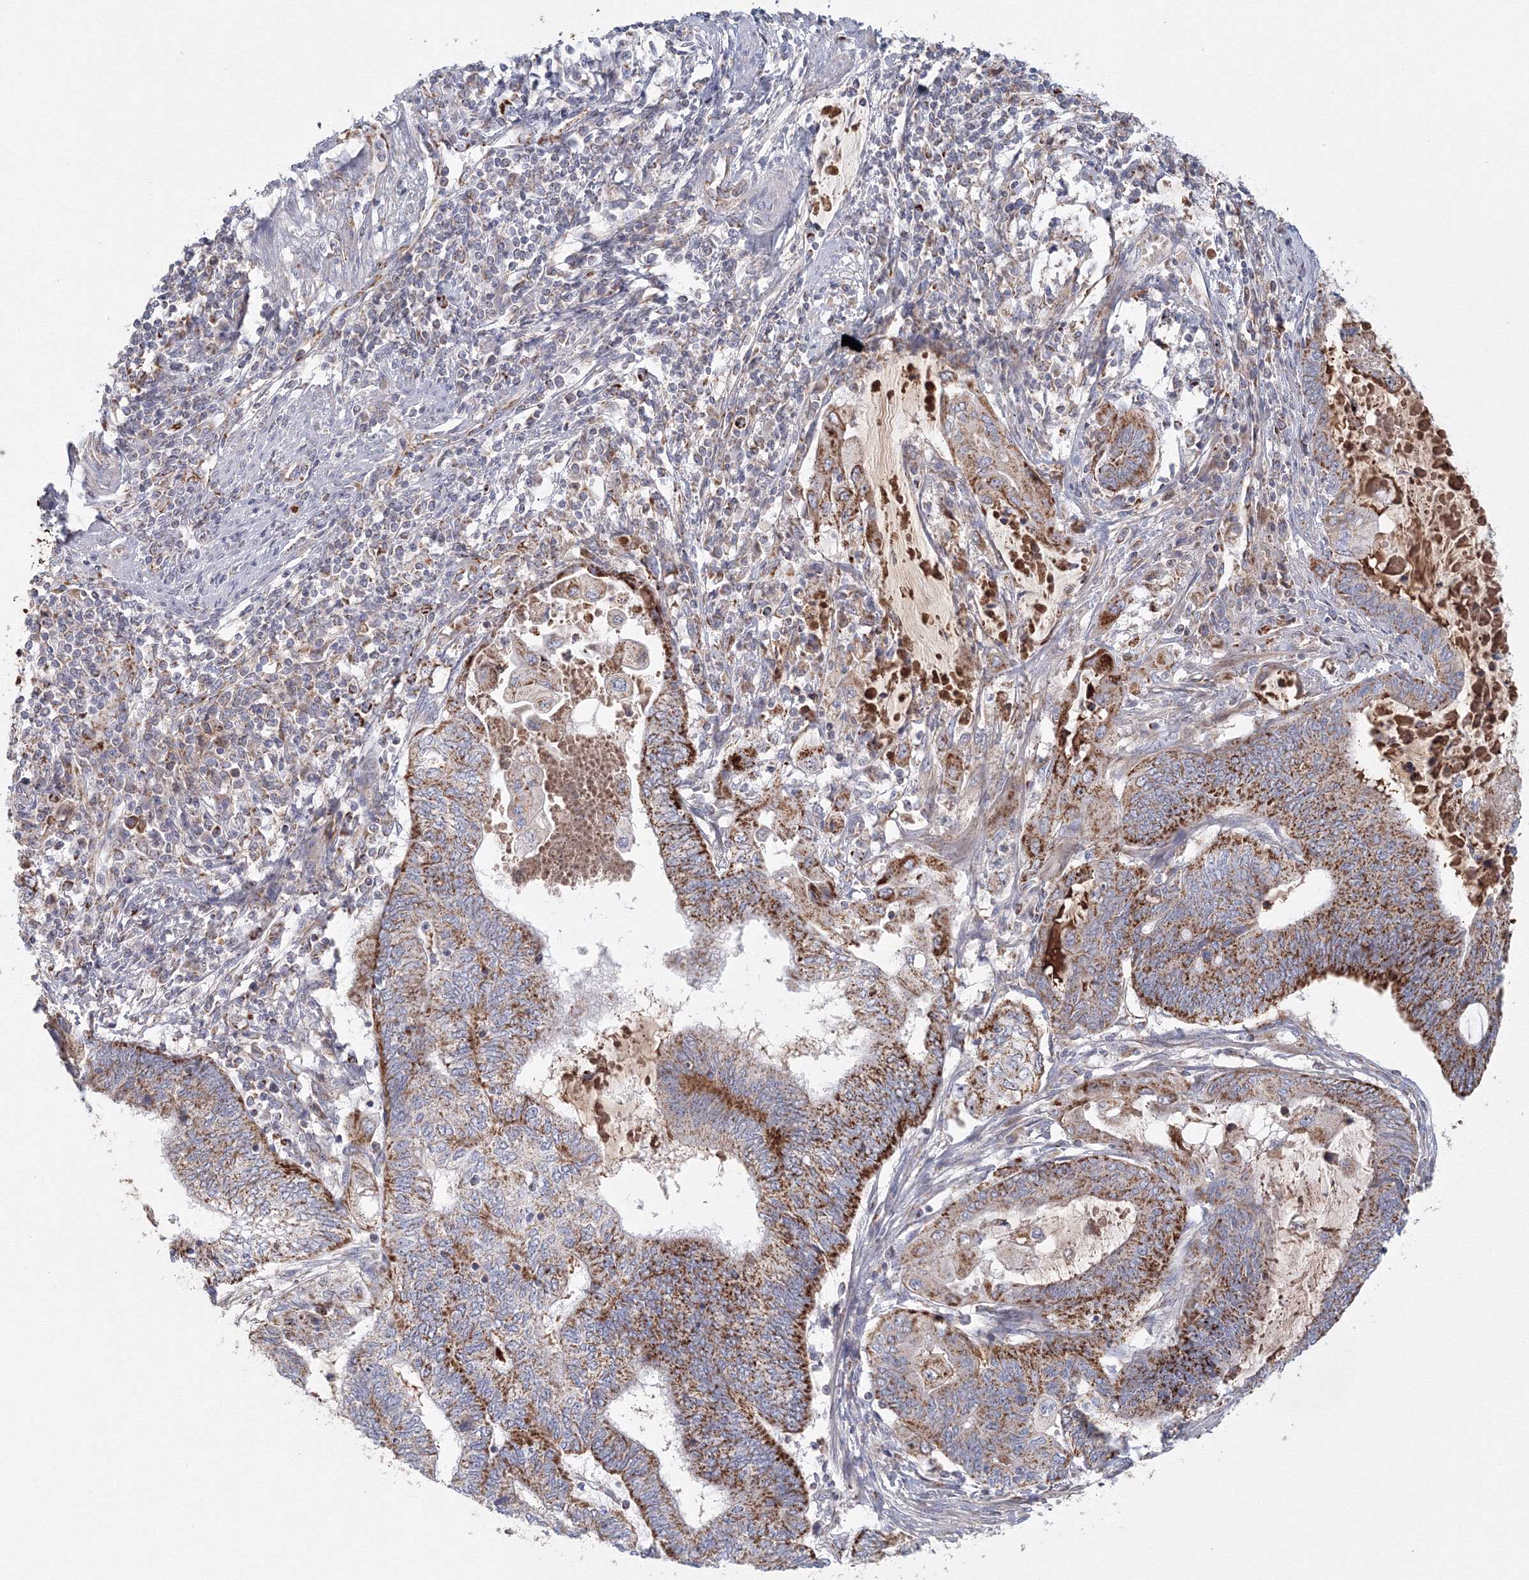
{"staining": {"intensity": "strong", "quantity": "25%-75%", "location": "cytoplasmic/membranous"}, "tissue": "endometrial cancer", "cell_type": "Tumor cells", "image_type": "cancer", "snomed": [{"axis": "morphology", "description": "Adenocarcinoma, NOS"}, {"axis": "topography", "description": "Uterus"}, {"axis": "topography", "description": "Endometrium"}], "caption": "A histopathology image of endometrial adenocarcinoma stained for a protein shows strong cytoplasmic/membranous brown staining in tumor cells.", "gene": "GRPEL1", "patient": {"sex": "female", "age": 70}}